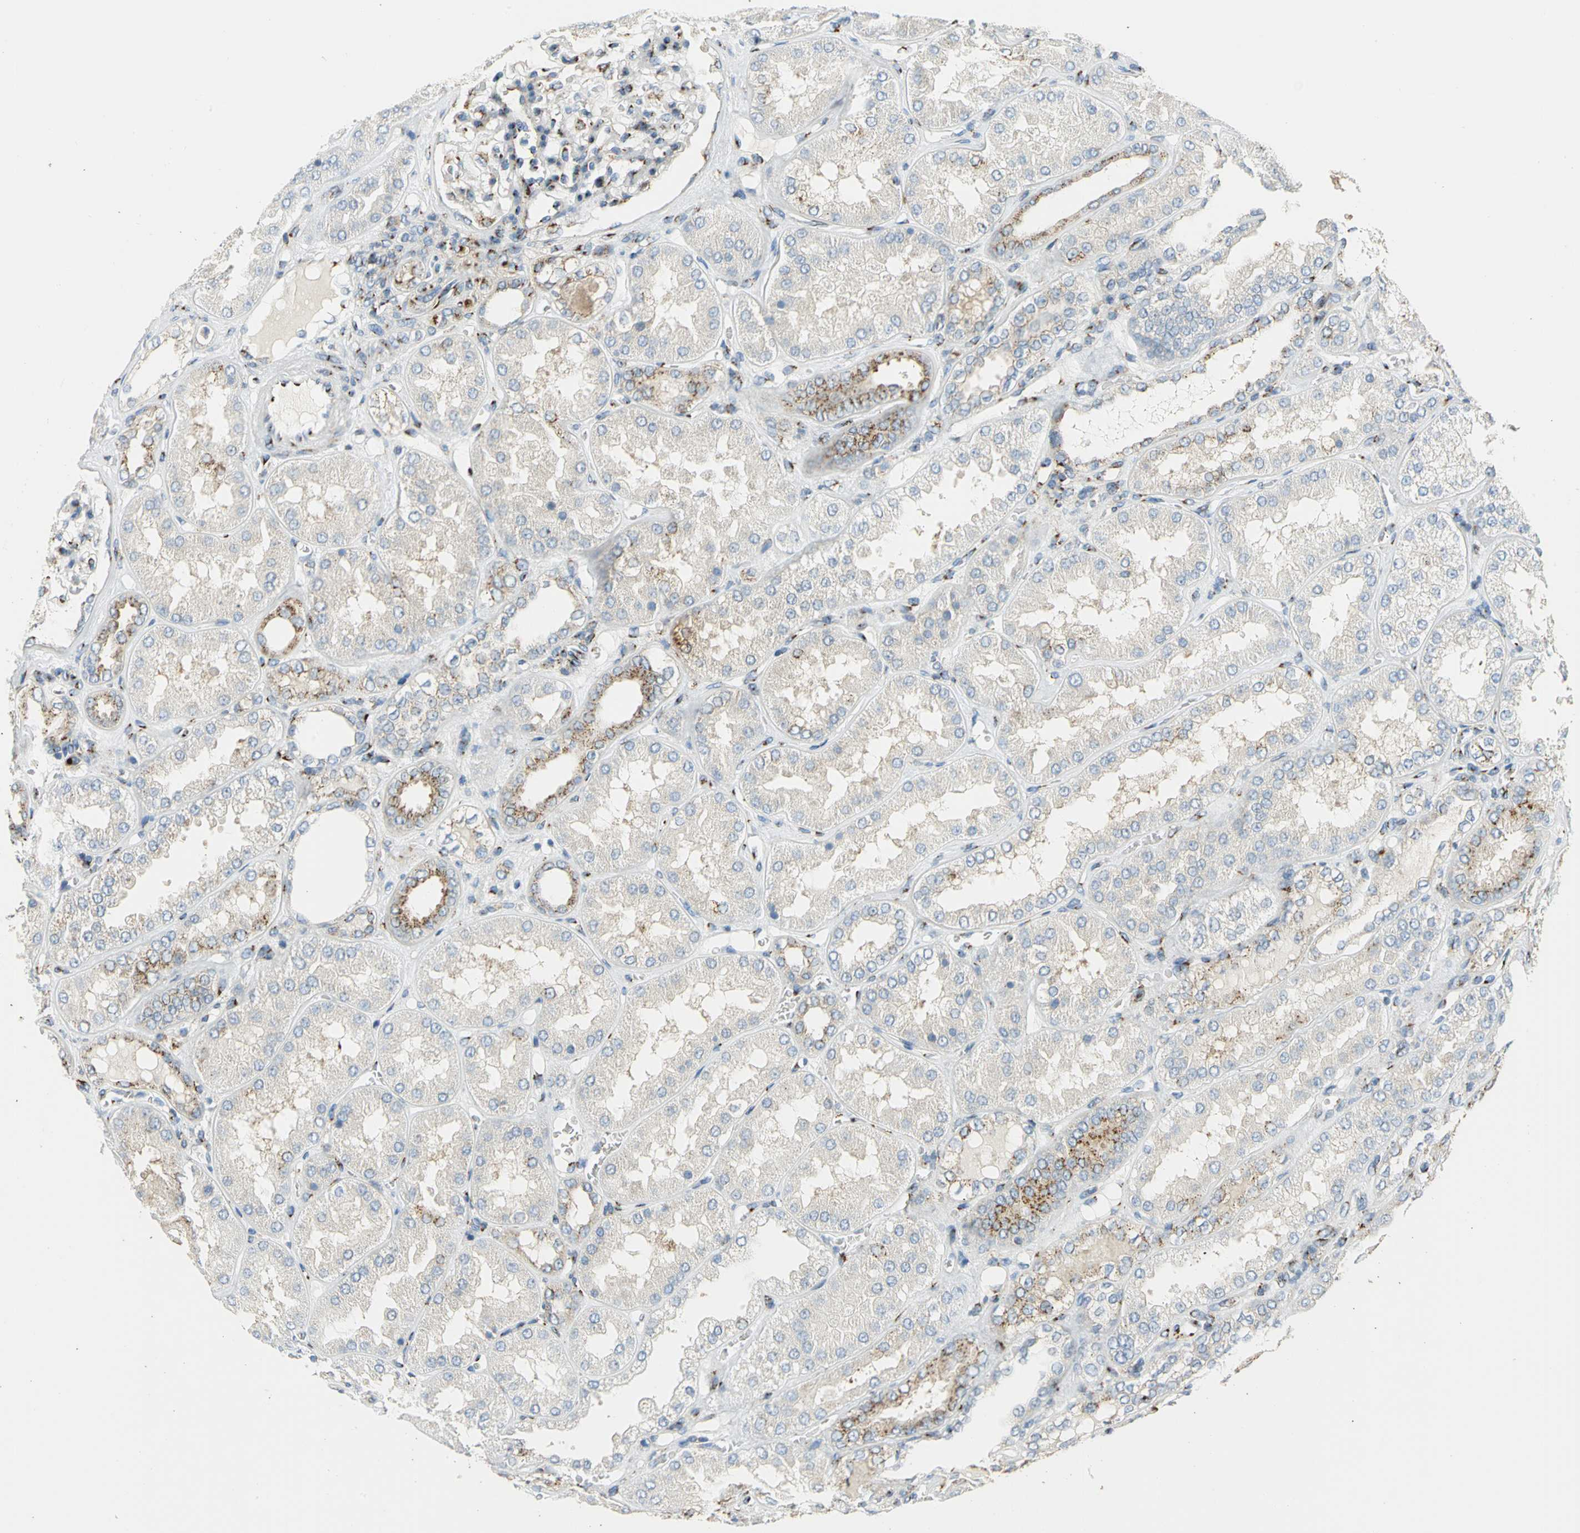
{"staining": {"intensity": "strong", "quantity": "<25%", "location": "cytoplasmic/membranous"}, "tissue": "kidney", "cell_type": "Cells in glomeruli", "image_type": "normal", "snomed": [{"axis": "morphology", "description": "Normal tissue, NOS"}, {"axis": "topography", "description": "Kidney"}], "caption": "Normal kidney displays strong cytoplasmic/membranous positivity in approximately <25% of cells in glomeruli.", "gene": "GPR3", "patient": {"sex": "female", "age": 56}}